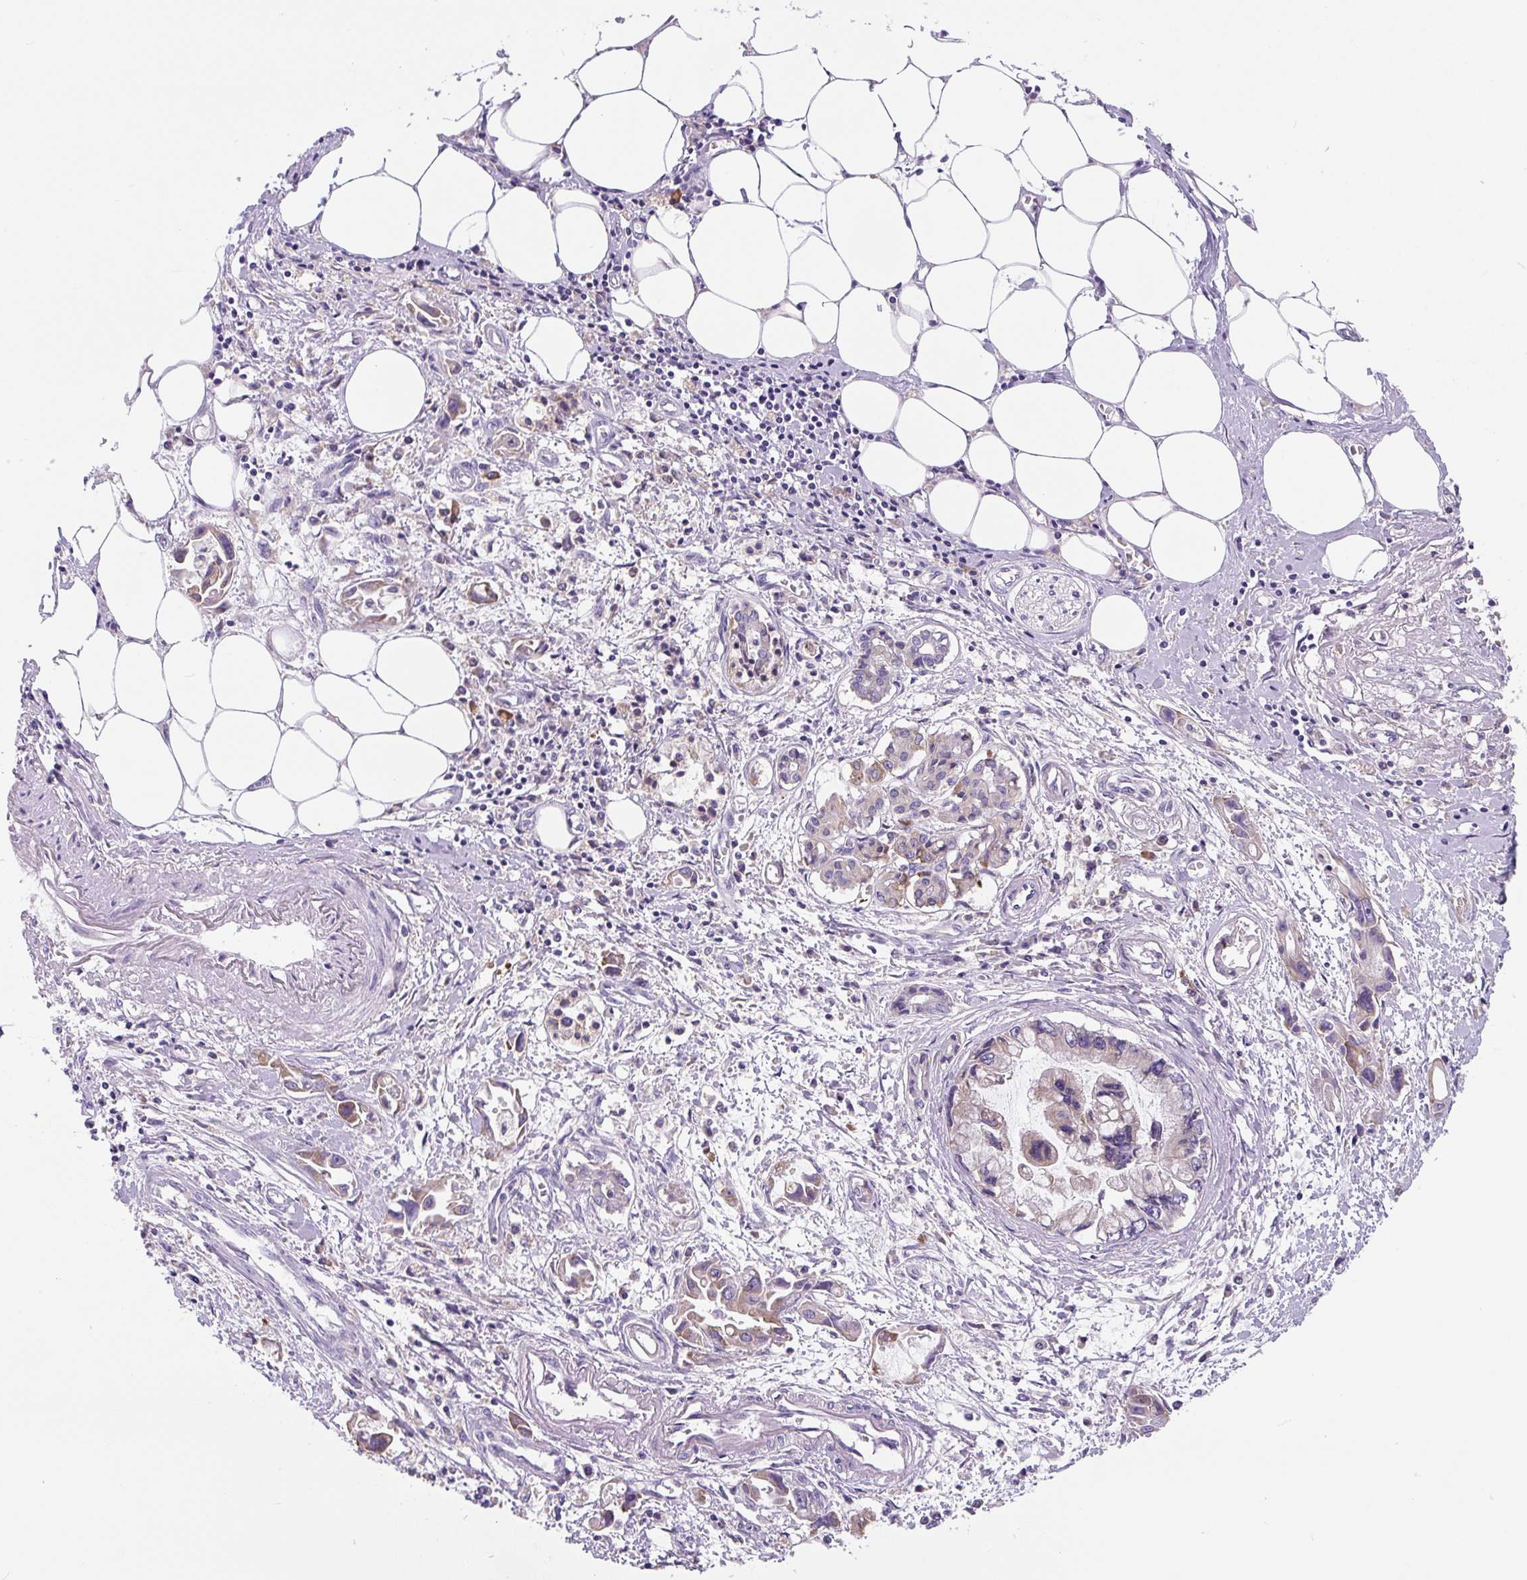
{"staining": {"intensity": "weak", "quantity": "<25%", "location": "cytoplasmic/membranous"}, "tissue": "pancreatic cancer", "cell_type": "Tumor cells", "image_type": "cancer", "snomed": [{"axis": "morphology", "description": "Adenocarcinoma, NOS"}, {"axis": "topography", "description": "Pancreas"}], "caption": "Protein analysis of pancreatic cancer displays no significant expression in tumor cells.", "gene": "FZD5", "patient": {"sex": "male", "age": 84}}